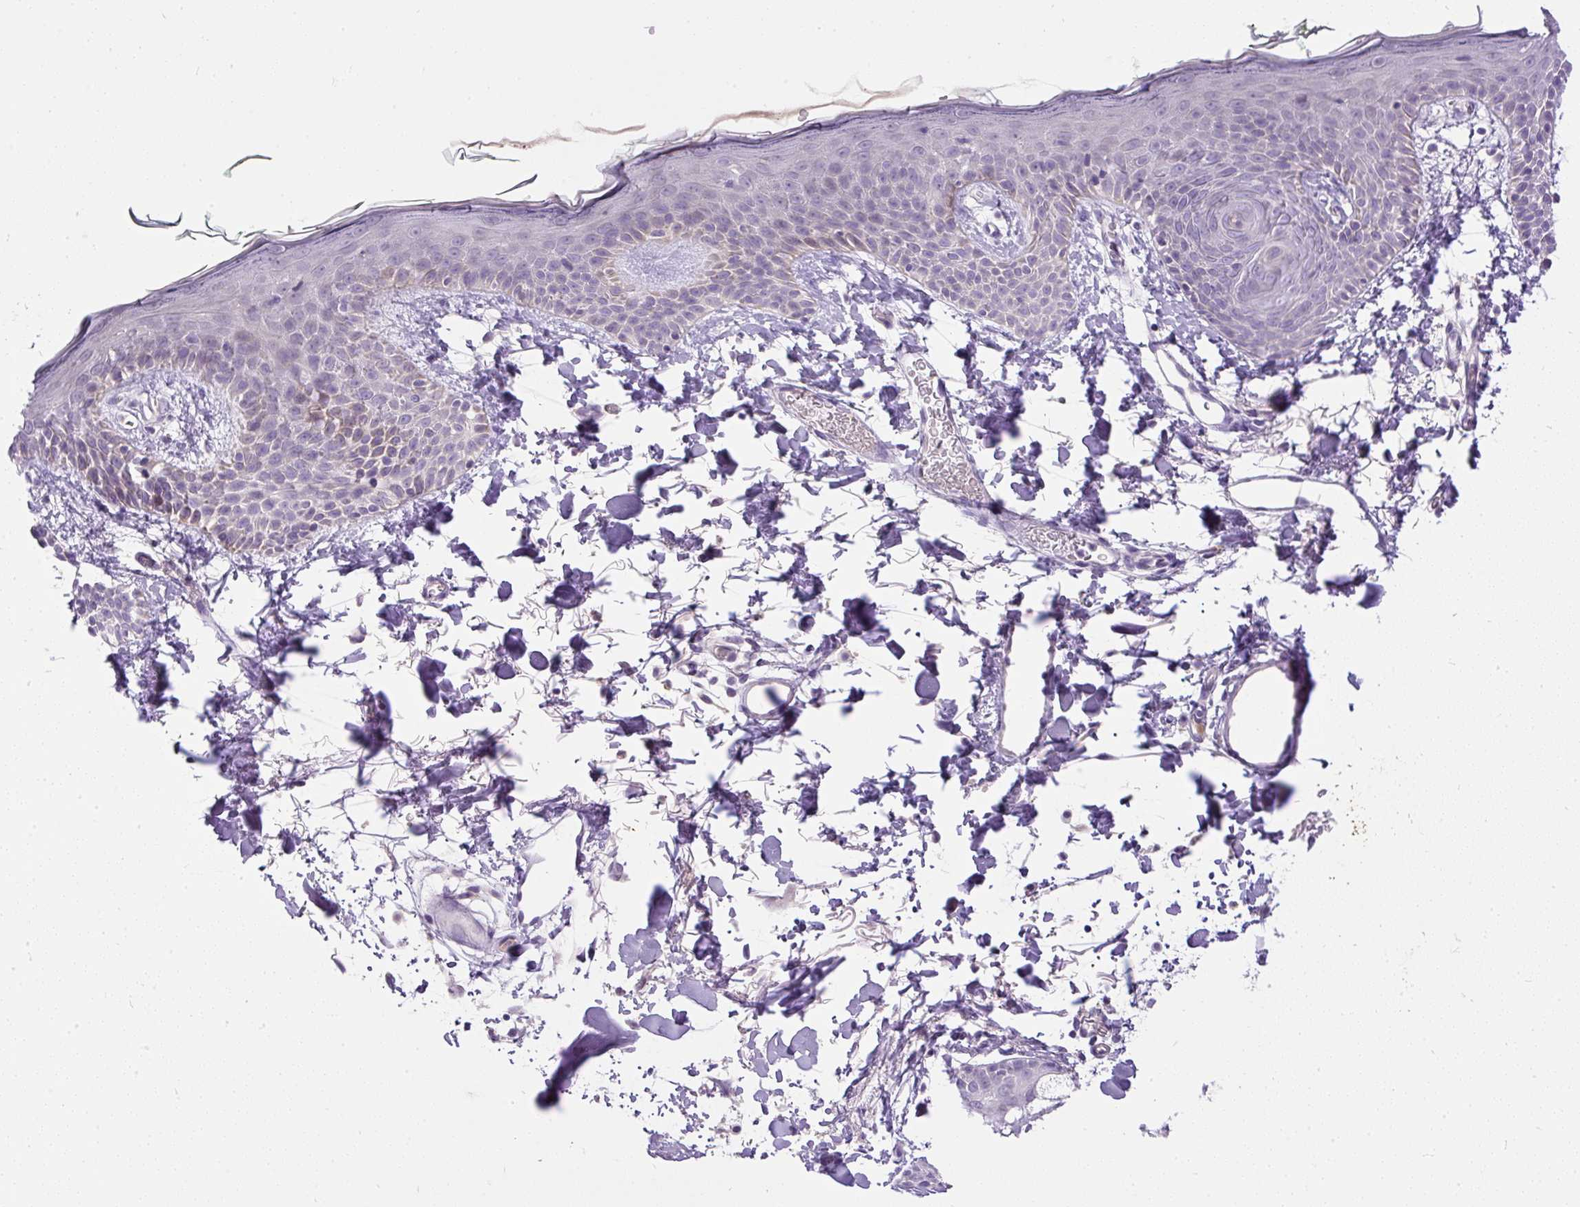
{"staining": {"intensity": "negative", "quantity": "none", "location": "none"}, "tissue": "skin", "cell_type": "Fibroblasts", "image_type": "normal", "snomed": [{"axis": "morphology", "description": "Normal tissue, NOS"}, {"axis": "topography", "description": "Skin"}], "caption": "Human skin stained for a protein using immunohistochemistry (IHC) displays no positivity in fibroblasts.", "gene": "KRTAP20", "patient": {"sex": "male", "age": 79}}